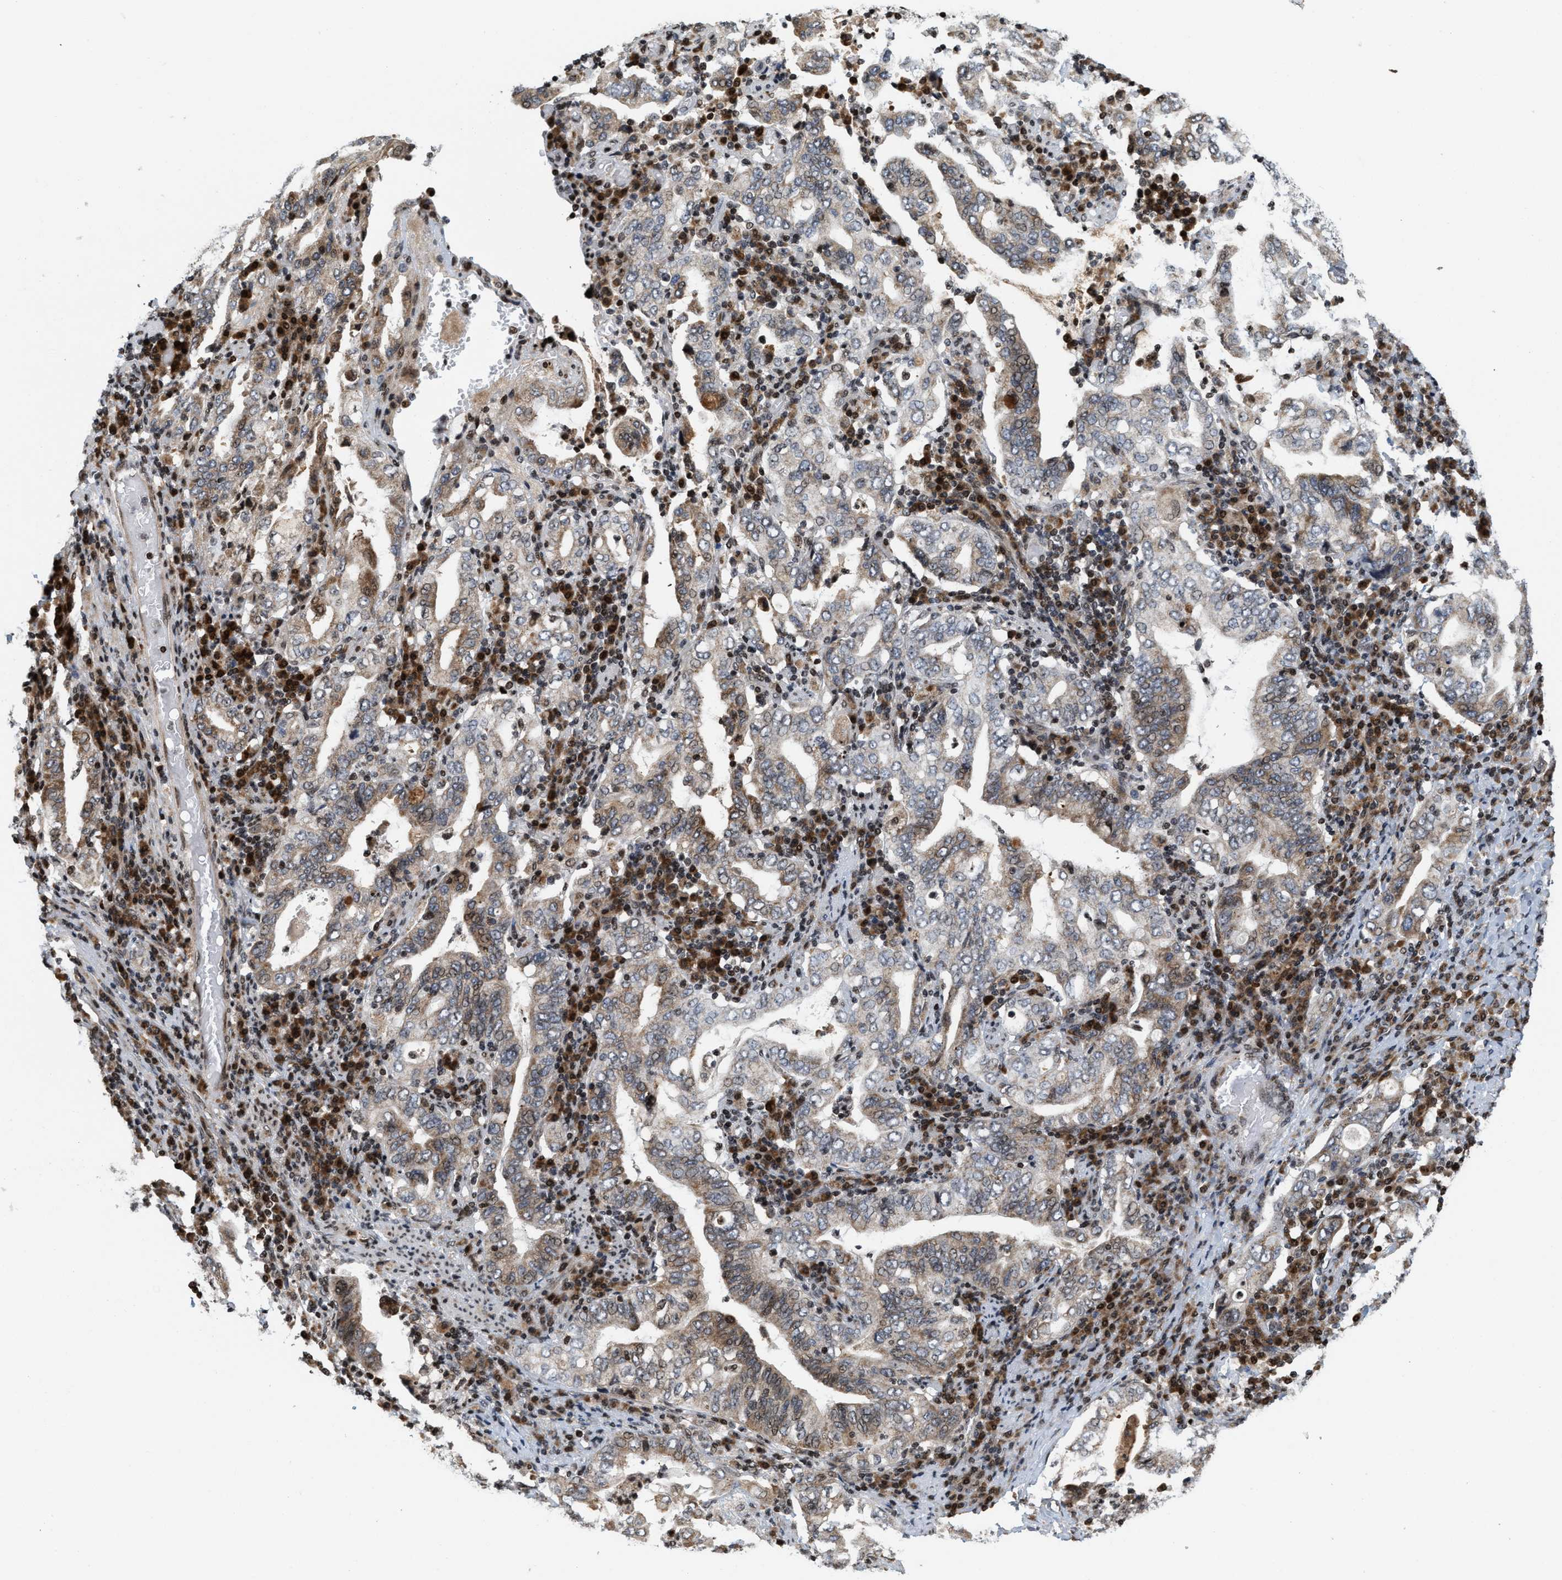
{"staining": {"intensity": "moderate", "quantity": ">75%", "location": "cytoplasmic/membranous"}, "tissue": "stomach cancer", "cell_type": "Tumor cells", "image_type": "cancer", "snomed": [{"axis": "morphology", "description": "Normal tissue, NOS"}, {"axis": "morphology", "description": "Adenocarcinoma, NOS"}, {"axis": "topography", "description": "Esophagus"}, {"axis": "topography", "description": "Stomach, upper"}, {"axis": "topography", "description": "Peripheral nerve tissue"}], "caption": "This photomicrograph reveals IHC staining of human stomach adenocarcinoma, with medium moderate cytoplasmic/membranous positivity in approximately >75% of tumor cells.", "gene": "PDZD2", "patient": {"sex": "male", "age": 62}}